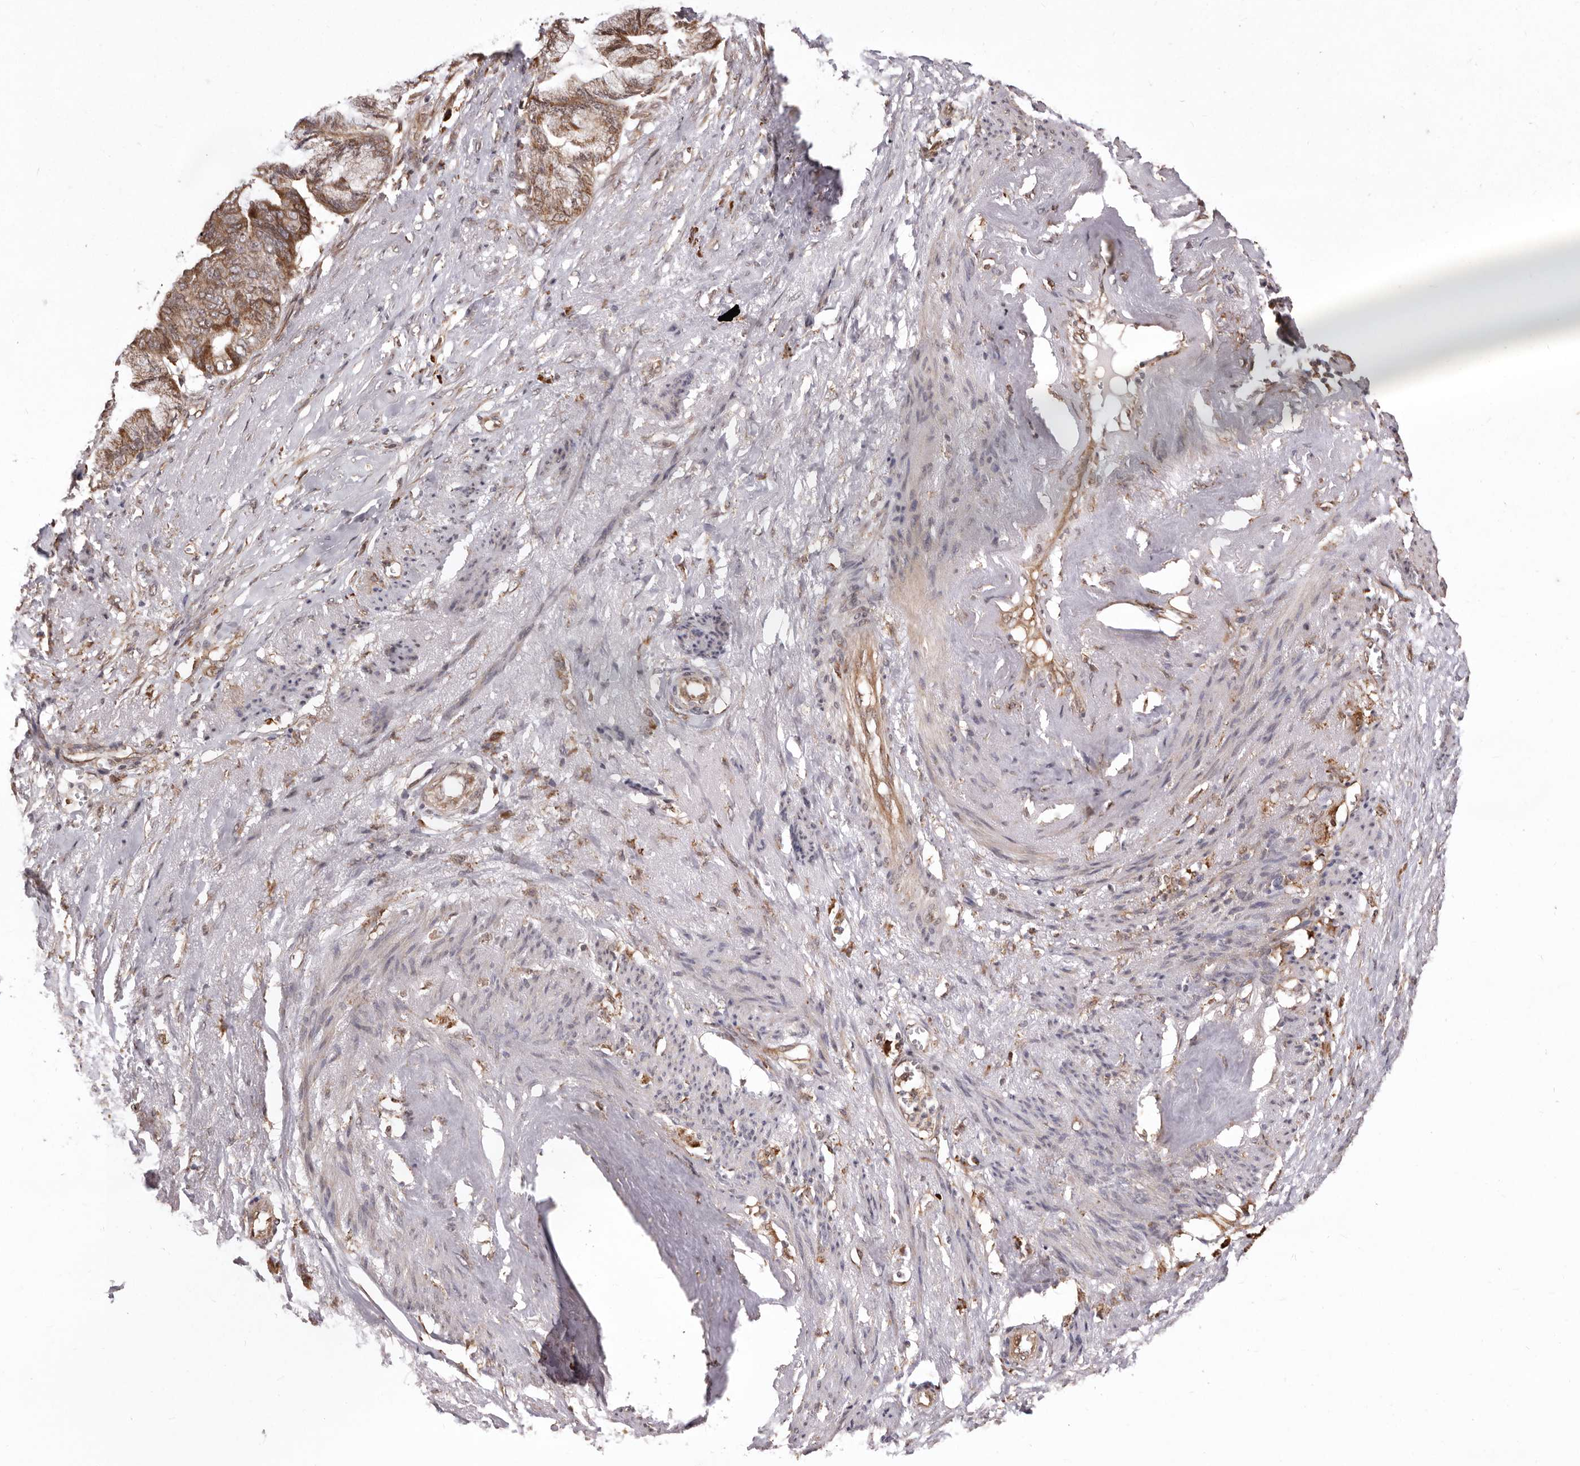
{"staining": {"intensity": "moderate", "quantity": ">75%", "location": "cytoplasmic/membranous"}, "tissue": "endometrial cancer", "cell_type": "Tumor cells", "image_type": "cancer", "snomed": [{"axis": "morphology", "description": "Adenocarcinoma, NOS"}, {"axis": "topography", "description": "Endometrium"}], "caption": "Protein staining by immunohistochemistry (IHC) reveals moderate cytoplasmic/membranous positivity in approximately >75% of tumor cells in adenocarcinoma (endometrial).", "gene": "RRM2B", "patient": {"sex": "female", "age": 86}}